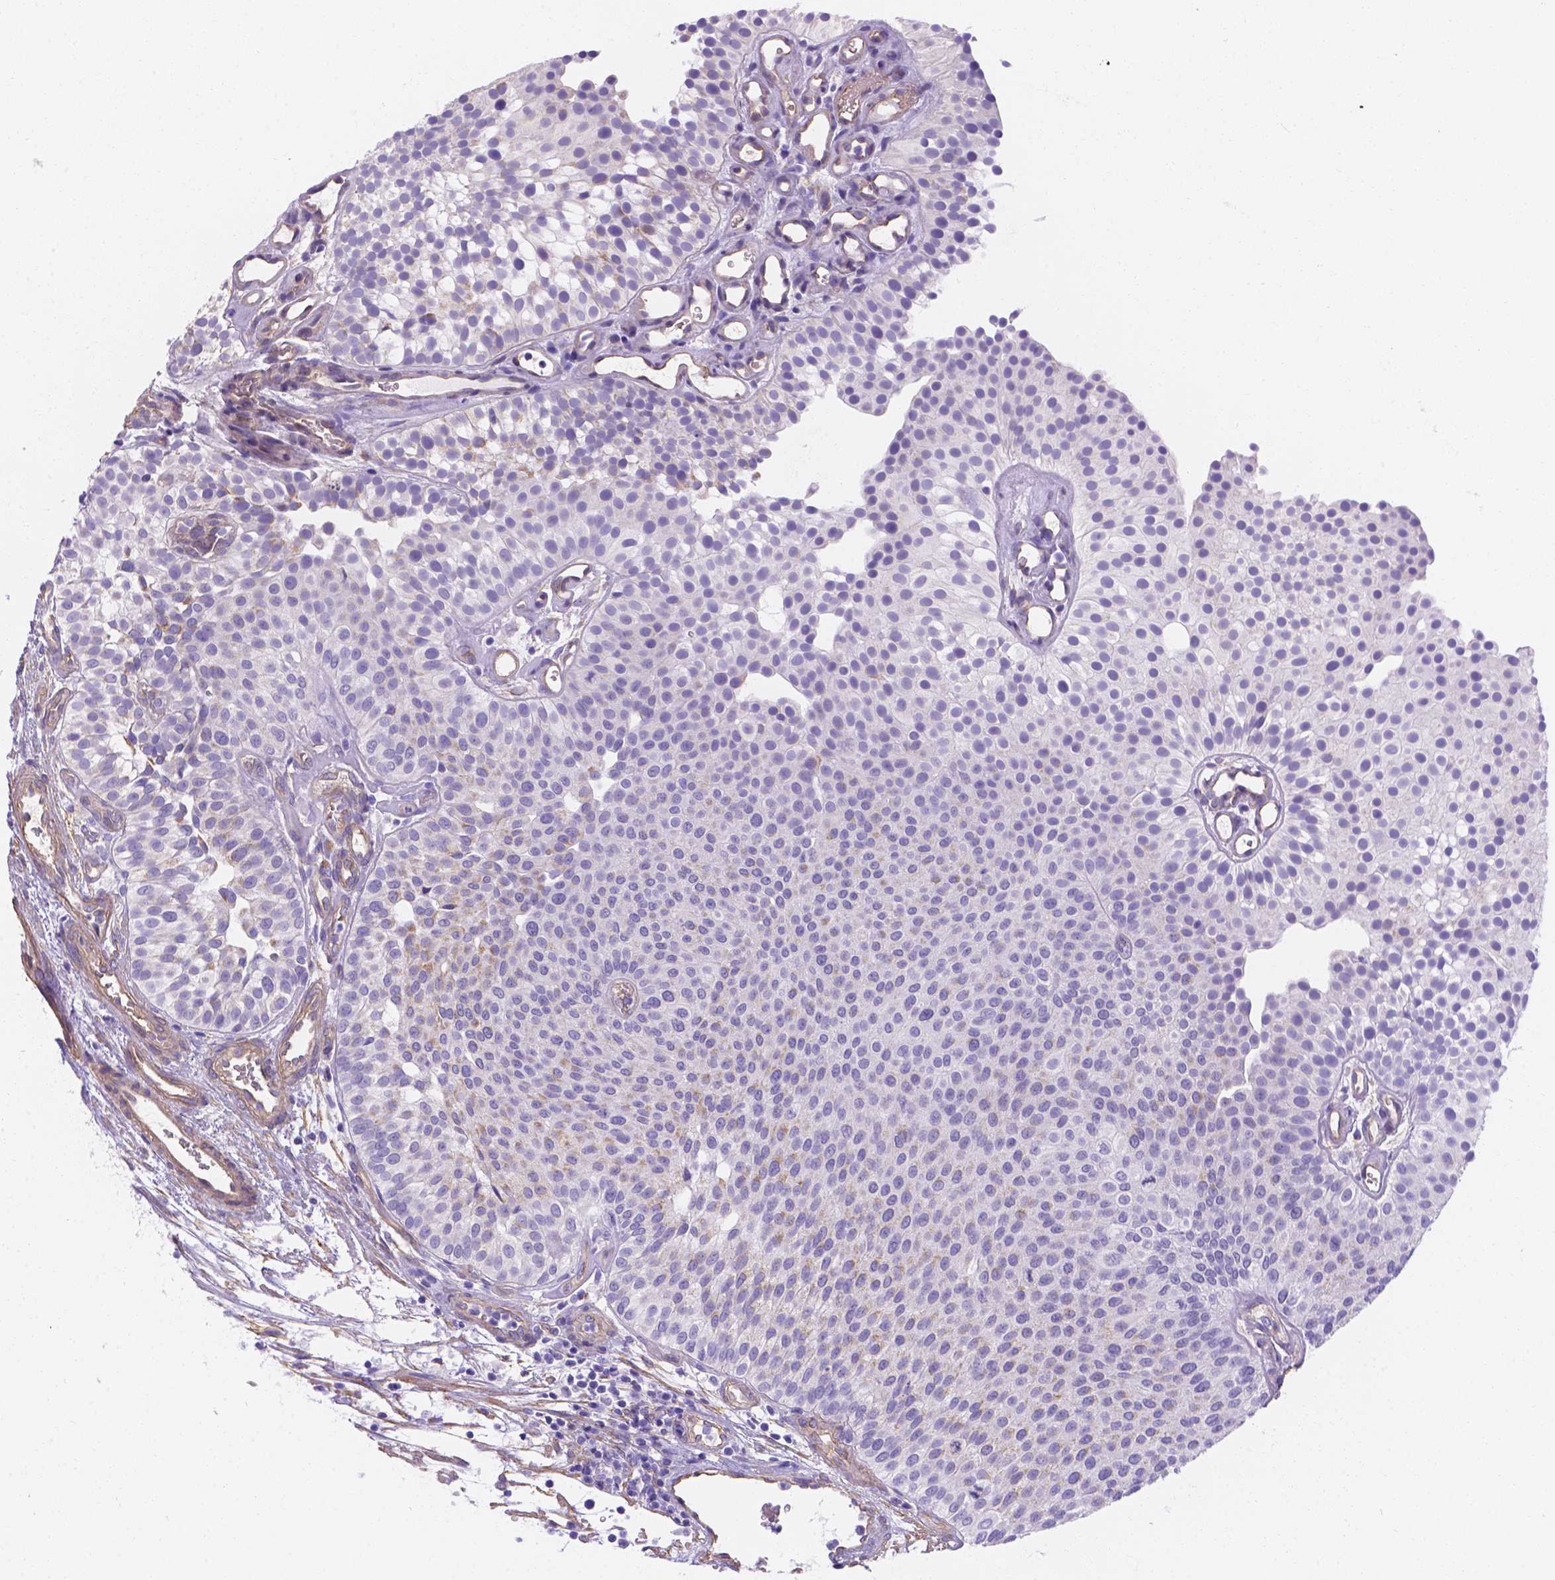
{"staining": {"intensity": "weak", "quantity": "<25%", "location": "cytoplasmic/membranous"}, "tissue": "urothelial cancer", "cell_type": "Tumor cells", "image_type": "cancer", "snomed": [{"axis": "morphology", "description": "Urothelial carcinoma, Low grade"}, {"axis": "topography", "description": "Urinary bladder"}], "caption": "IHC micrograph of neoplastic tissue: human urothelial cancer stained with DAB demonstrates no significant protein expression in tumor cells.", "gene": "SLC40A1", "patient": {"sex": "female", "age": 87}}